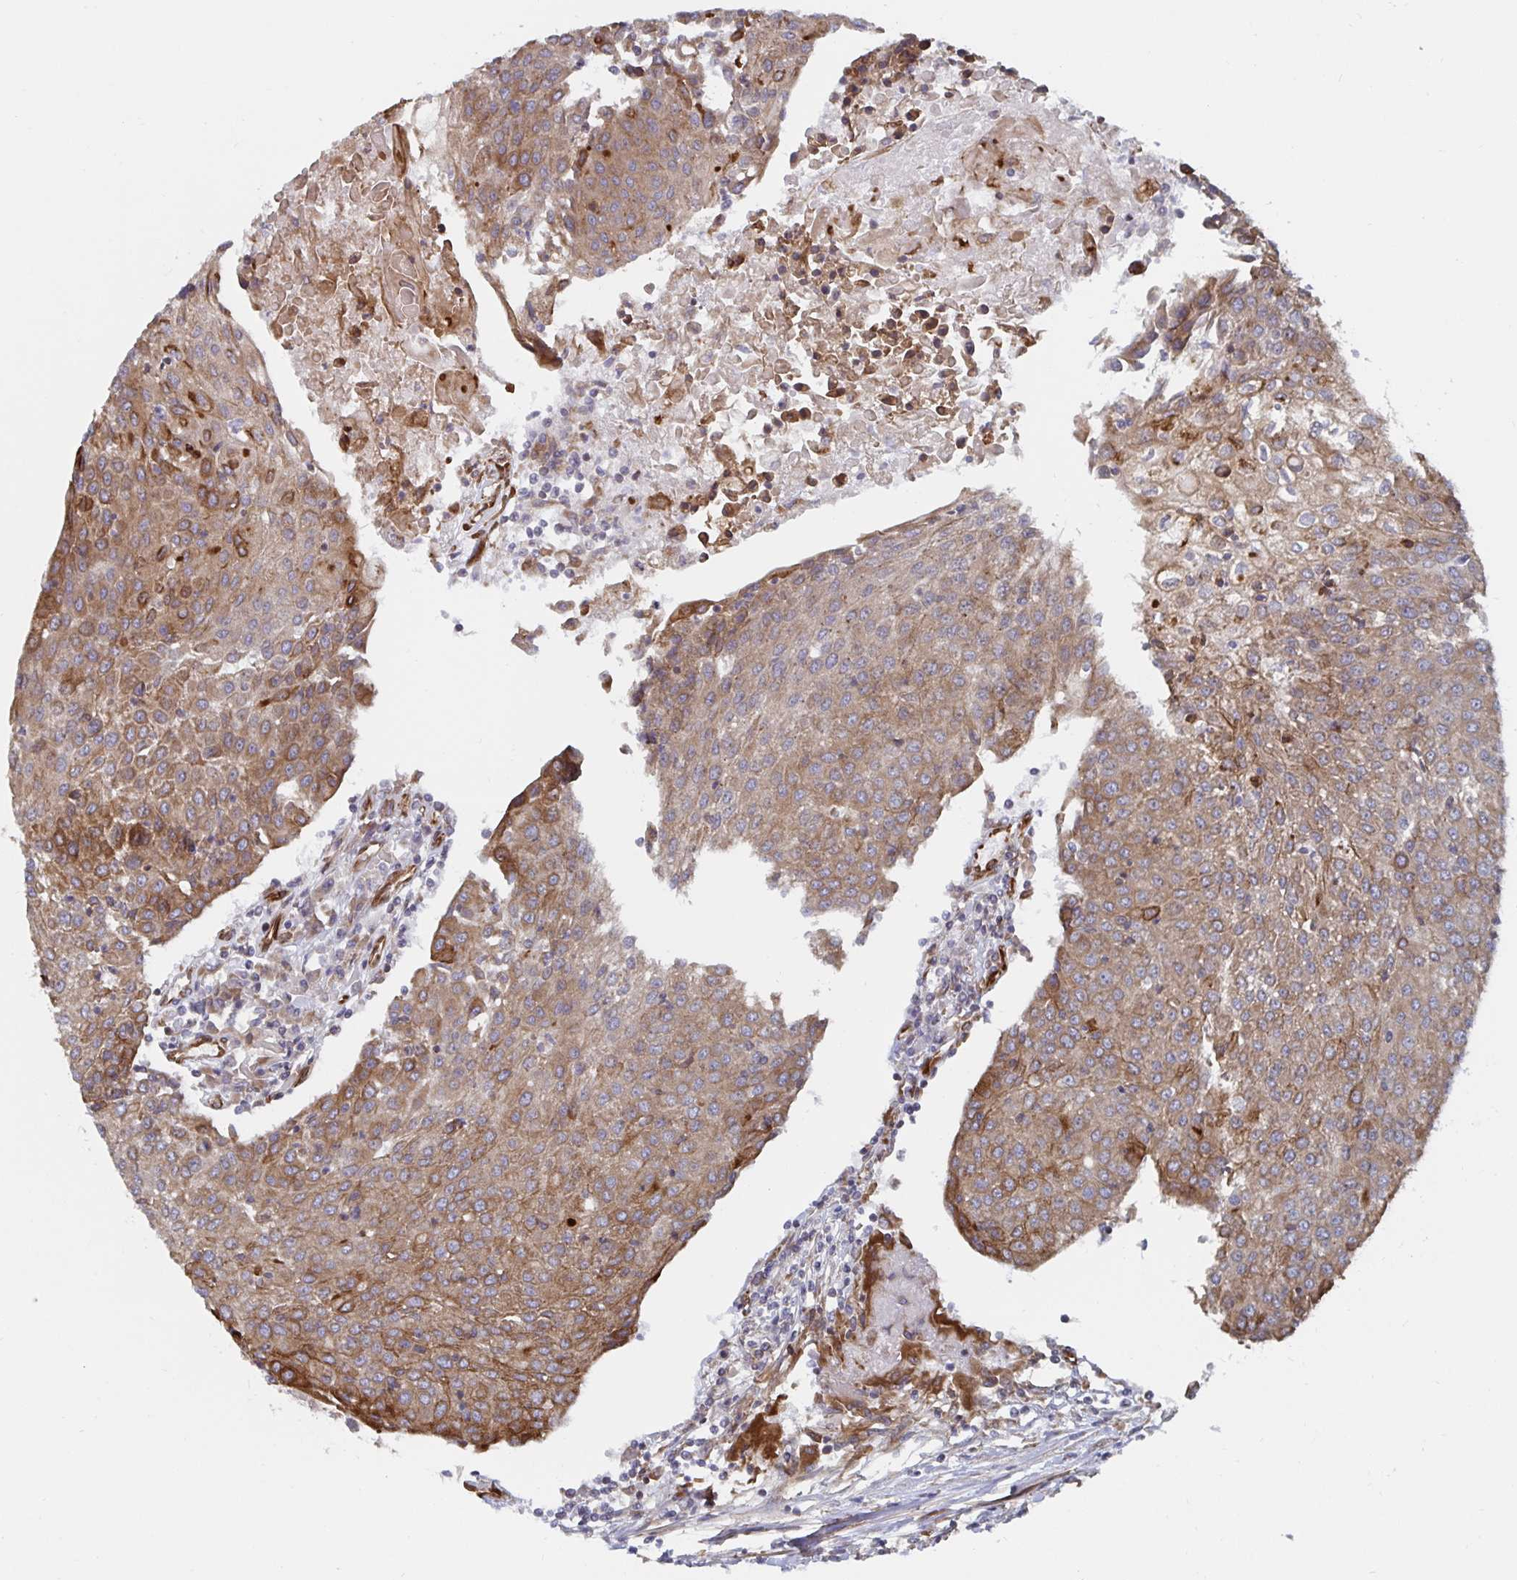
{"staining": {"intensity": "moderate", "quantity": ">75%", "location": "cytoplasmic/membranous"}, "tissue": "urothelial cancer", "cell_type": "Tumor cells", "image_type": "cancer", "snomed": [{"axis": "morphology", "description": "Urothelial carcinoma, High grade"}, {"axis": "topography", "description": "Urinary bladder"}], "caption": "The micrograph reveals immunohistochemical staining of urothelial carcinoma (high-grade). There is moderate cytoplasmic/membranous positivity is present in about >75% of tumor cells.", "gene": "BCAP29", "patient": {"sex": "female", "age": 85}}